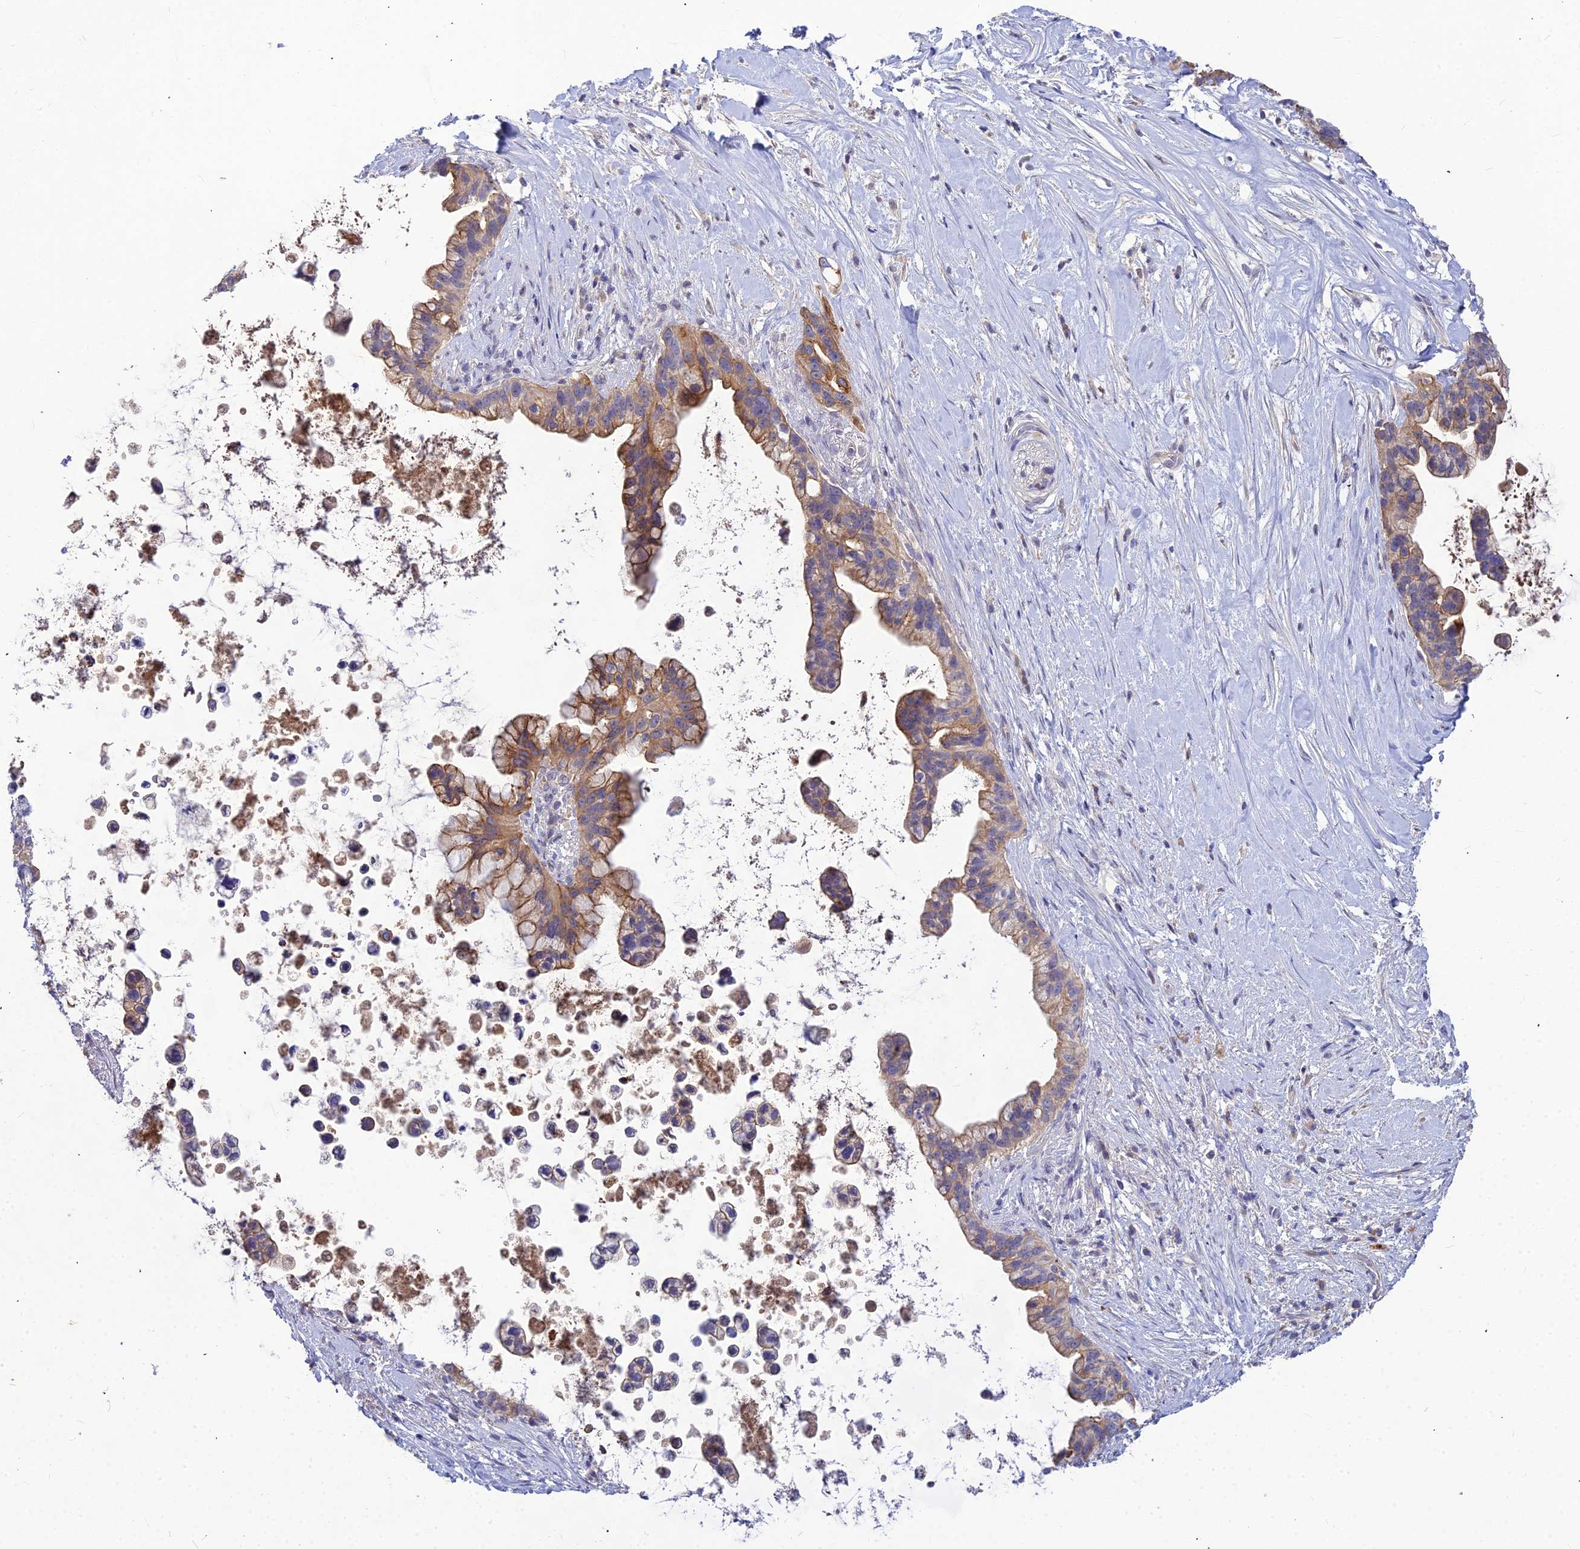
{"staining": {"intensity": "moderate", "quantity": ">75%", "location": "cytoplasmic/membranous"}, "tissue": "pancreatic cancer", "cell_type": "Tumor cells", "image_type": "cancer", "snomed": [{"axis": "morphology", "description": "Adenocarcinoma, NOS"}, {"axis": "topography", "description": "Pancreas"}], "caption": "Approximately >75% of tumor cells in pancreatic cancer demonstrate moderate cytoplasmic/membranous protein expression as visualized by brown immunohistochemical staining.", "gene": "DMRTA1", "patient": {"sex": "female", "age": 83}}